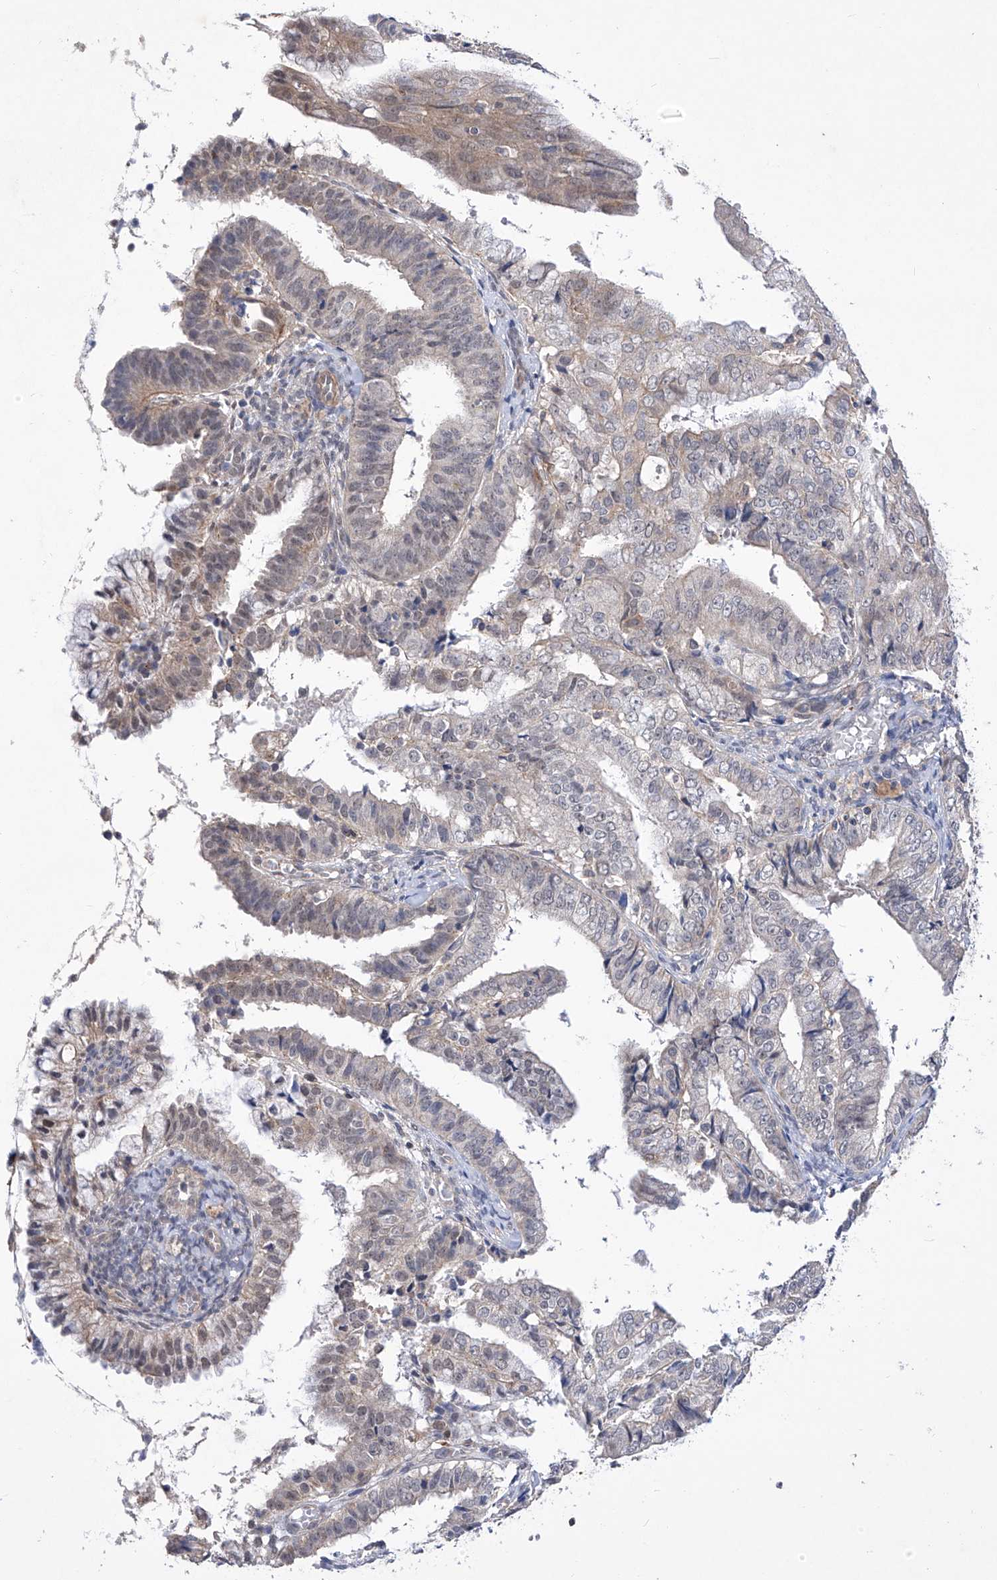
{"staining": {"intensity": "weak", "quantity": "<25%", "location": "cytoplasmic/membranous"}, "tissue": "endometrial cancer", "cell_type": "Tumor cells", "image_type": "cancer", "snomed": [{"axis": "morphology", "description": "Adenocarcinoma, NOS"}, {"axis": "topography", "description": "Endometrium"}], "caption": "Immunohistochemistry (IHC) micrograph of human endometrial cancer stained for a protein (brown), which displays no expression in tumor cells. (Immunohistochemistry, brightfield microscopy, high magnification).", "gene": "KIFC2", "patient": {"sex": "female", "age": 63}}